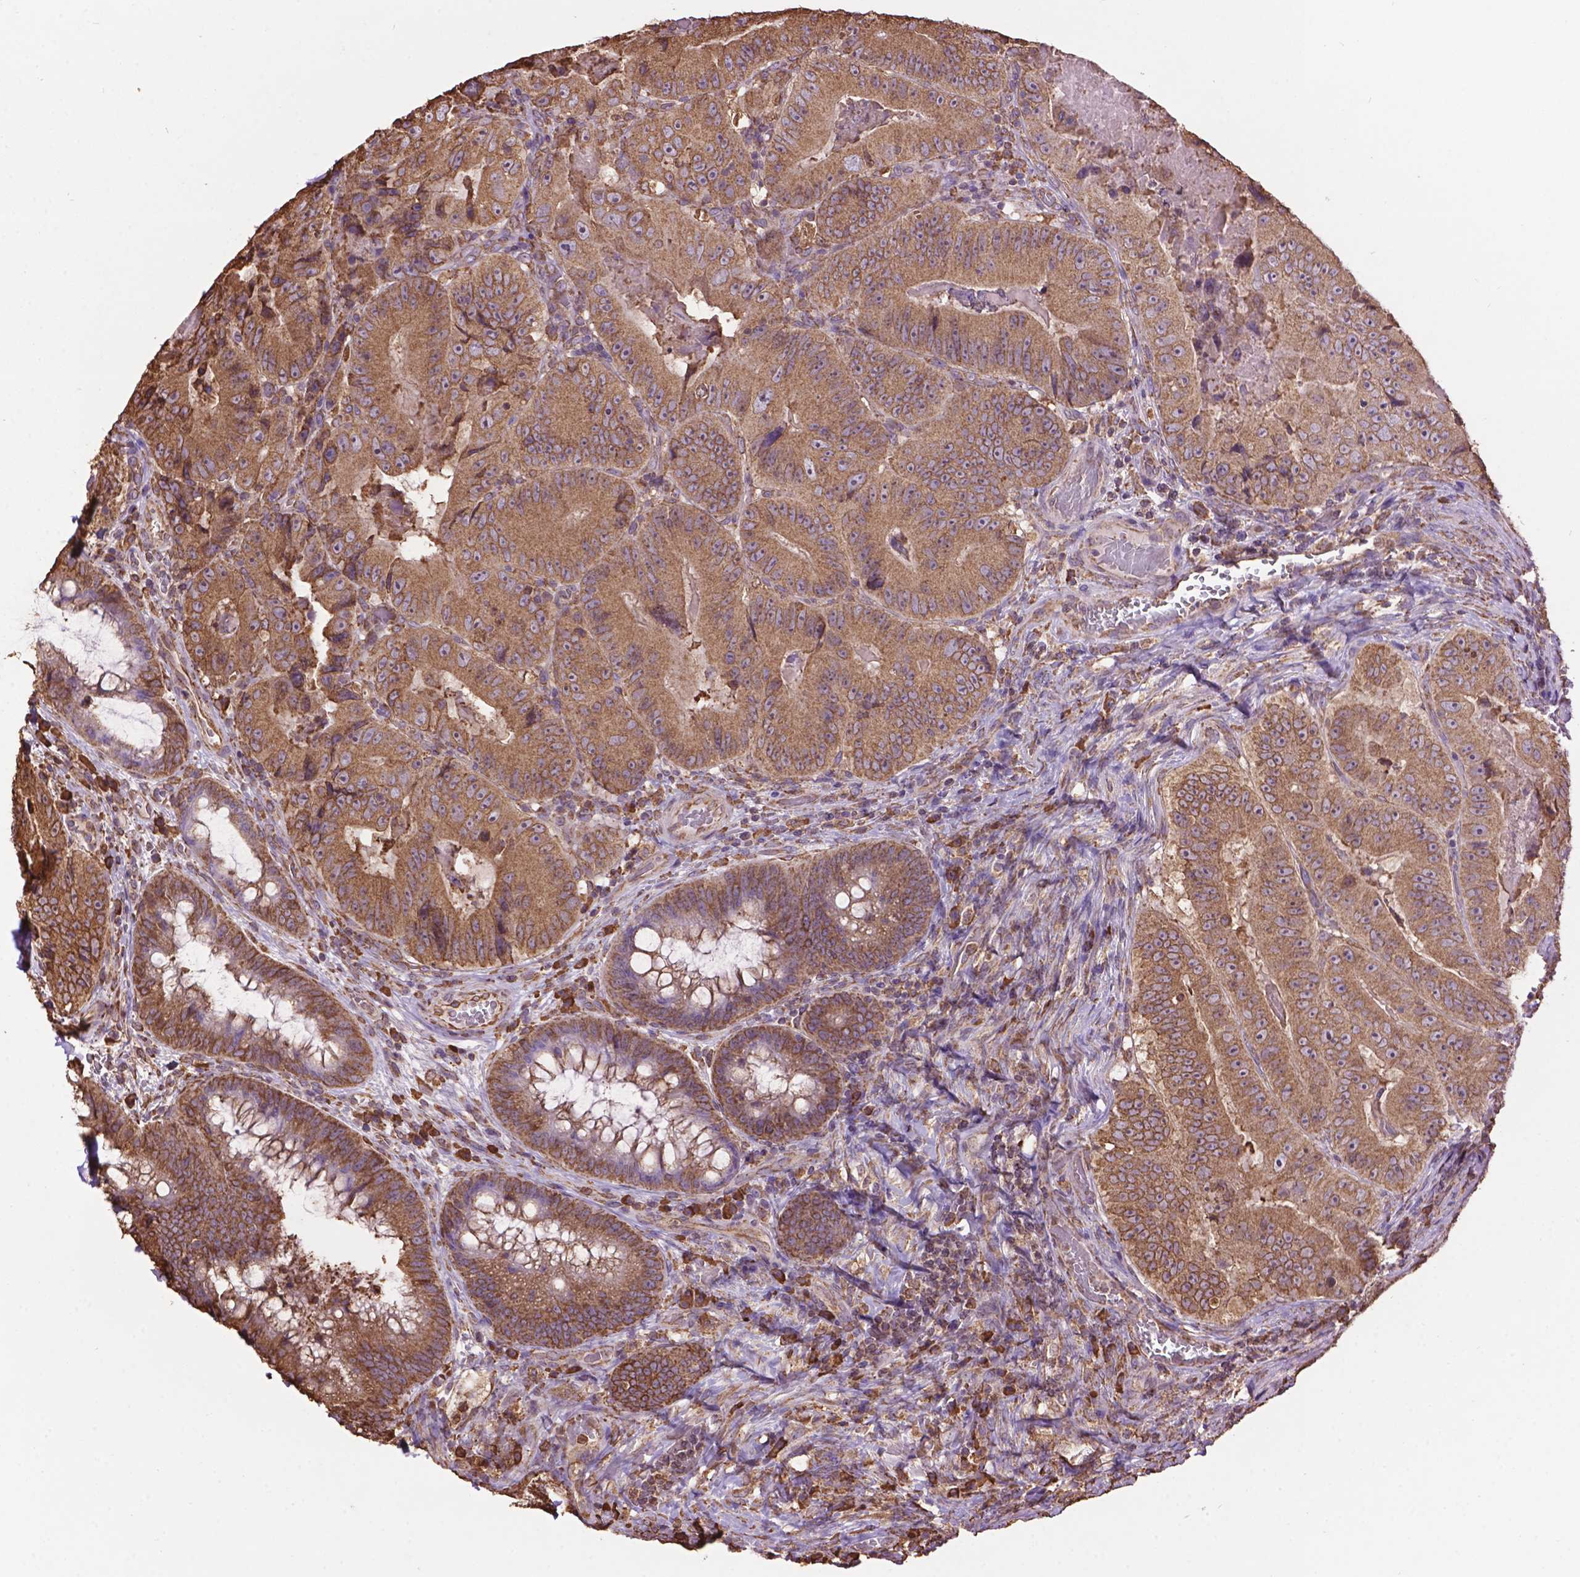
{"staining": {"intensity": "moderate", "quantity": ">75%", "location": "cytoplasmic/membranous"}, "tissue": "colorectal cancer", "cell_type": "Tumor cells", "image_type": "cancer", "snomed": [{"axis": "morphology", "description": "Adenocarcinoma, NOS"}, {"axis": "topography", "description": "Colon"}], "caption": "Immunohistochemistry (IHC) of human adenocarcinoma (colorectal) exhibits medium levels of moderate cytoplasmic/membranous expression in about >75% of tumor cells.", "gene": "PPP2R5E", "patient": {"sex": "female", "age": 86}}